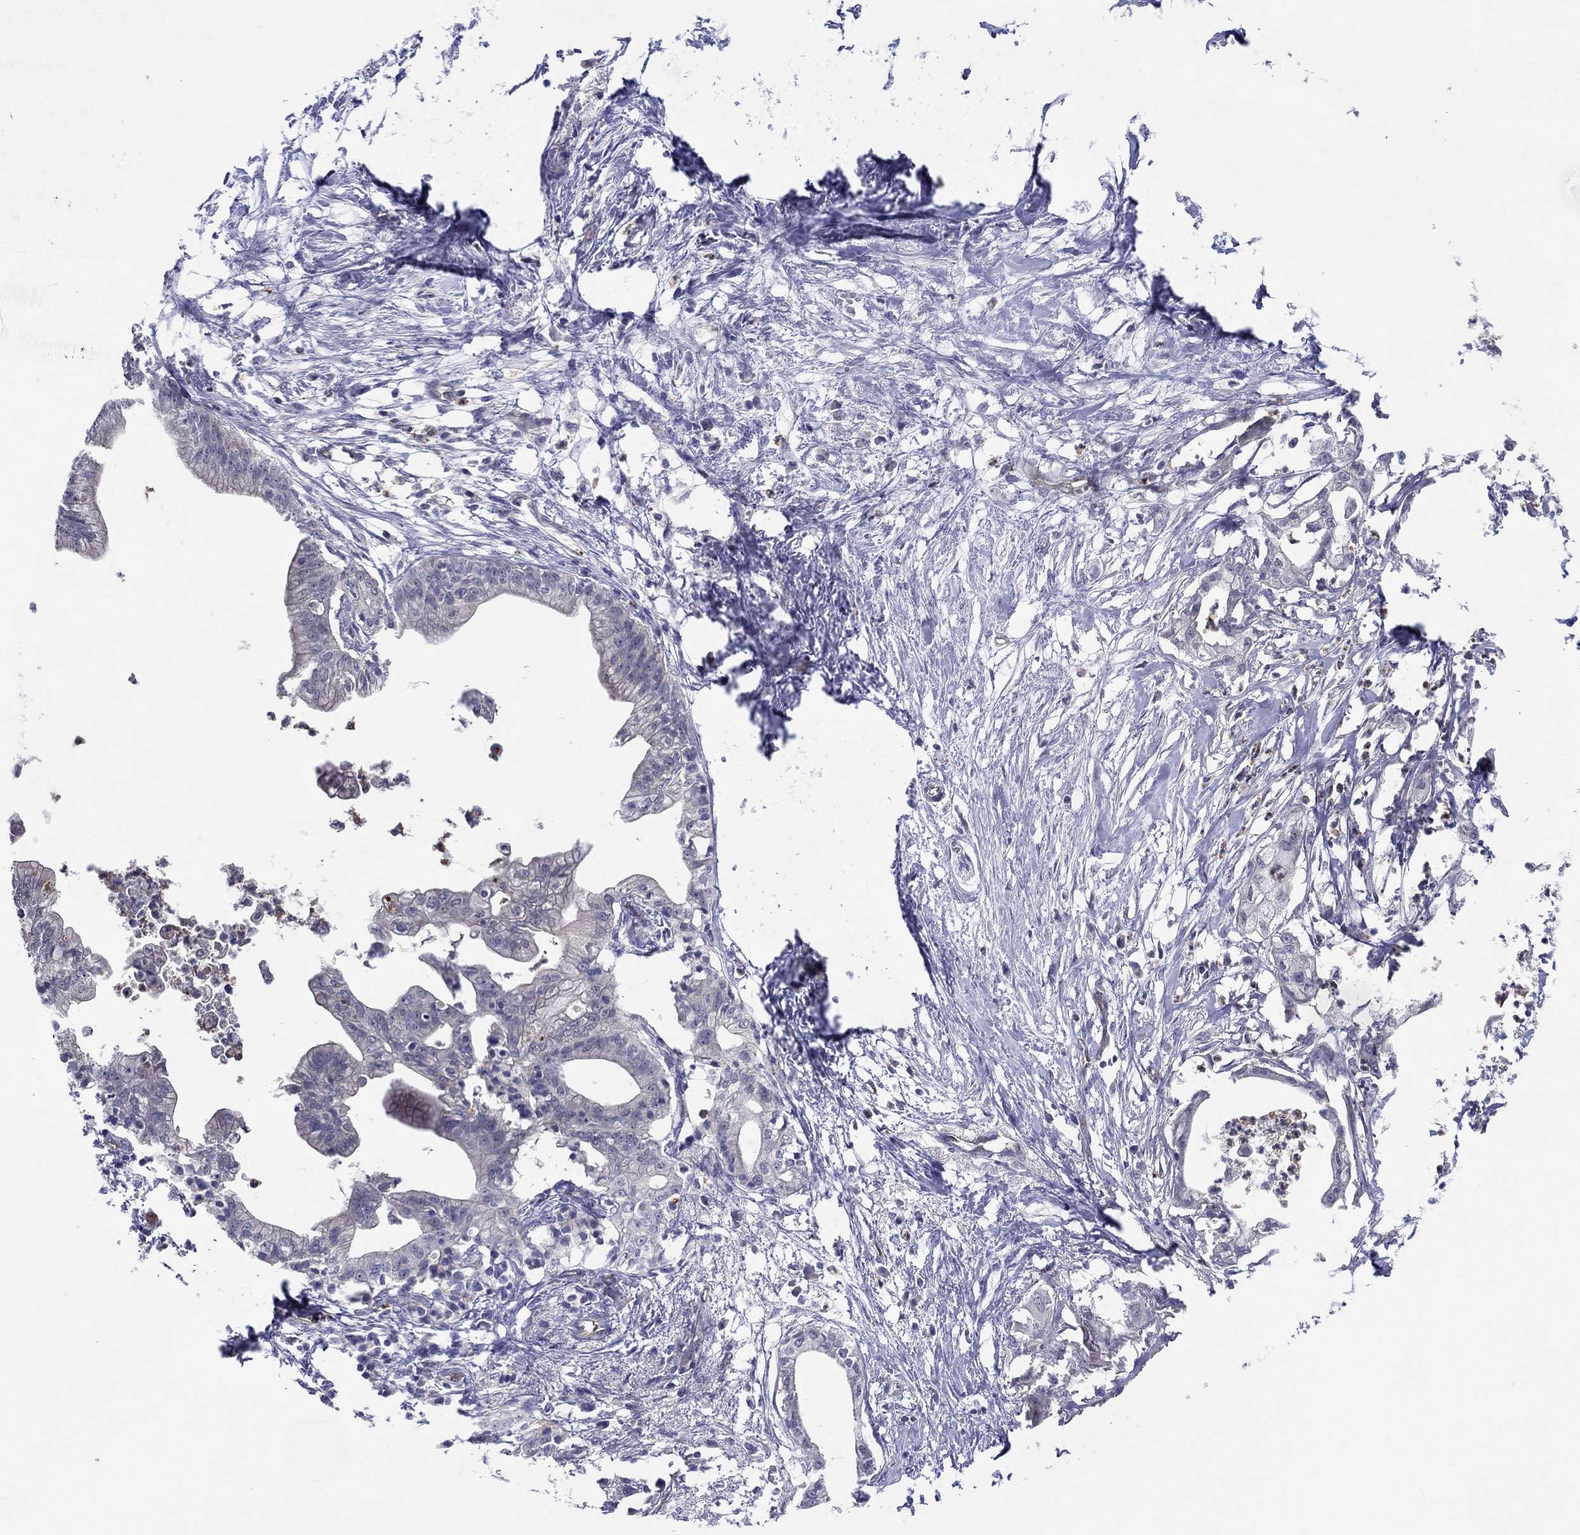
{"staining": {"intensity": "negative", "quantity": "none", "location": "none"}, "tissue": "pancreatic cancer", "cell_type": "Tumor cells", "image_type": "cancer", "snomed": [{"axis": "morphology", "description": "Normal tissue, NOS"}, {"axis": "morphology", "description": "Adenocarcinoma, NOS"}, {"axis": "topography", "description": "Pancreas"}], "caption": "A micrograph of human adenocarcinoma (pancreatic) is negative for staining in tumor cells.", "gene": "ABCG4", "patient": {"sex": "female", "age": 58}}